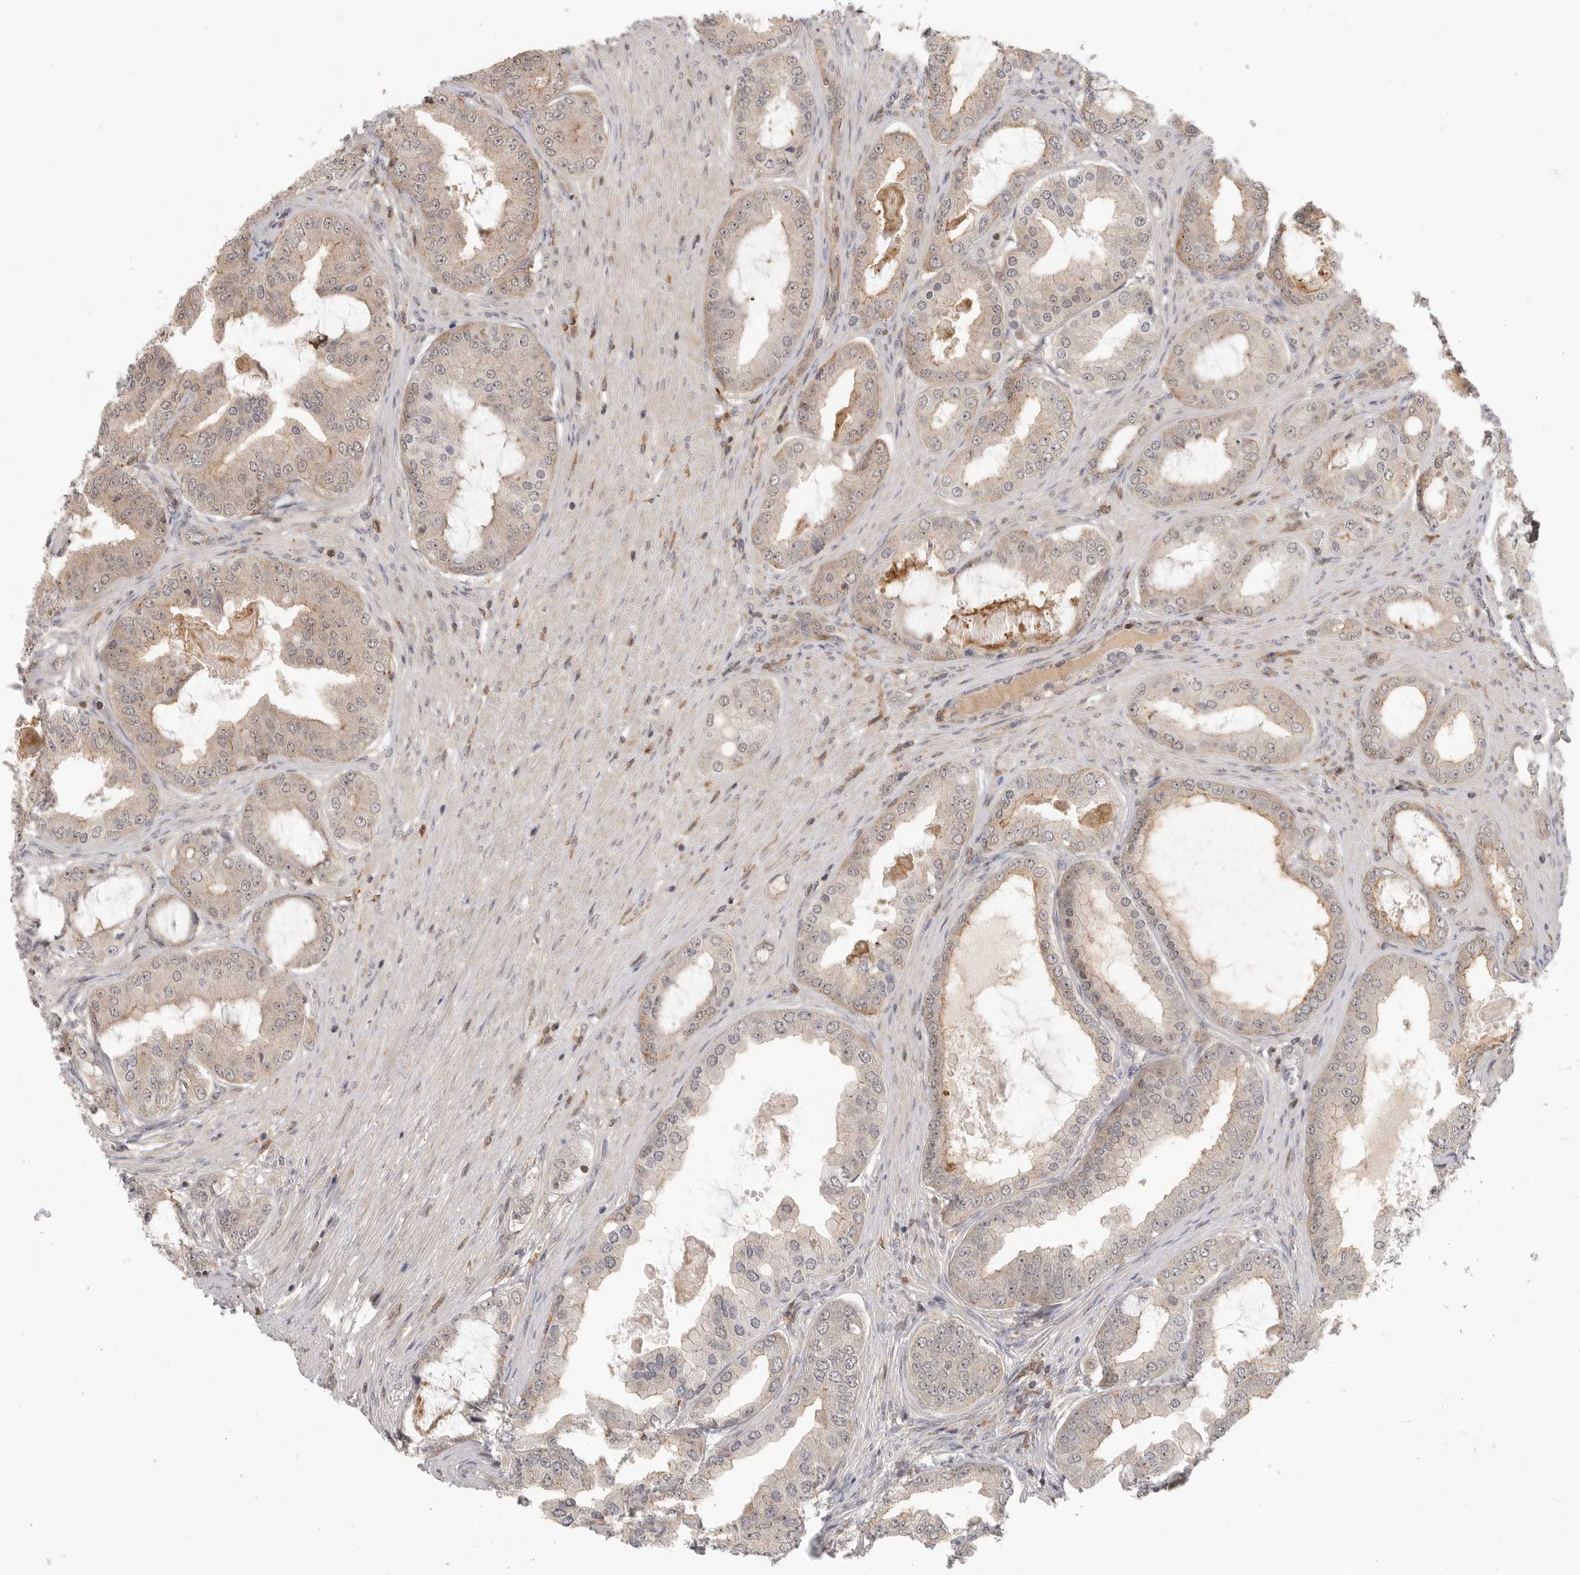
{"staining": {"intensity": "weak", "quantity": "25%-75%", "location": "cytoplasmic/membranous"}, "tissue": "prostate cancer", "cell_type": "Tumor cells", "image_type": "cancer", "snomed": [{"axis": "morphology", "description": "Adenocarcinoma, High grade"}, {"axis": "topography", "description": "Prostate"}], "caption": "There is low levels of weak cytoplasmic/membranous staining in tumor cells of prostate cancer, as demonstrated by immunohistochemical staining (brown color).", "gene": "DBNL", "patient": {"sex": "male", "age": 60}}